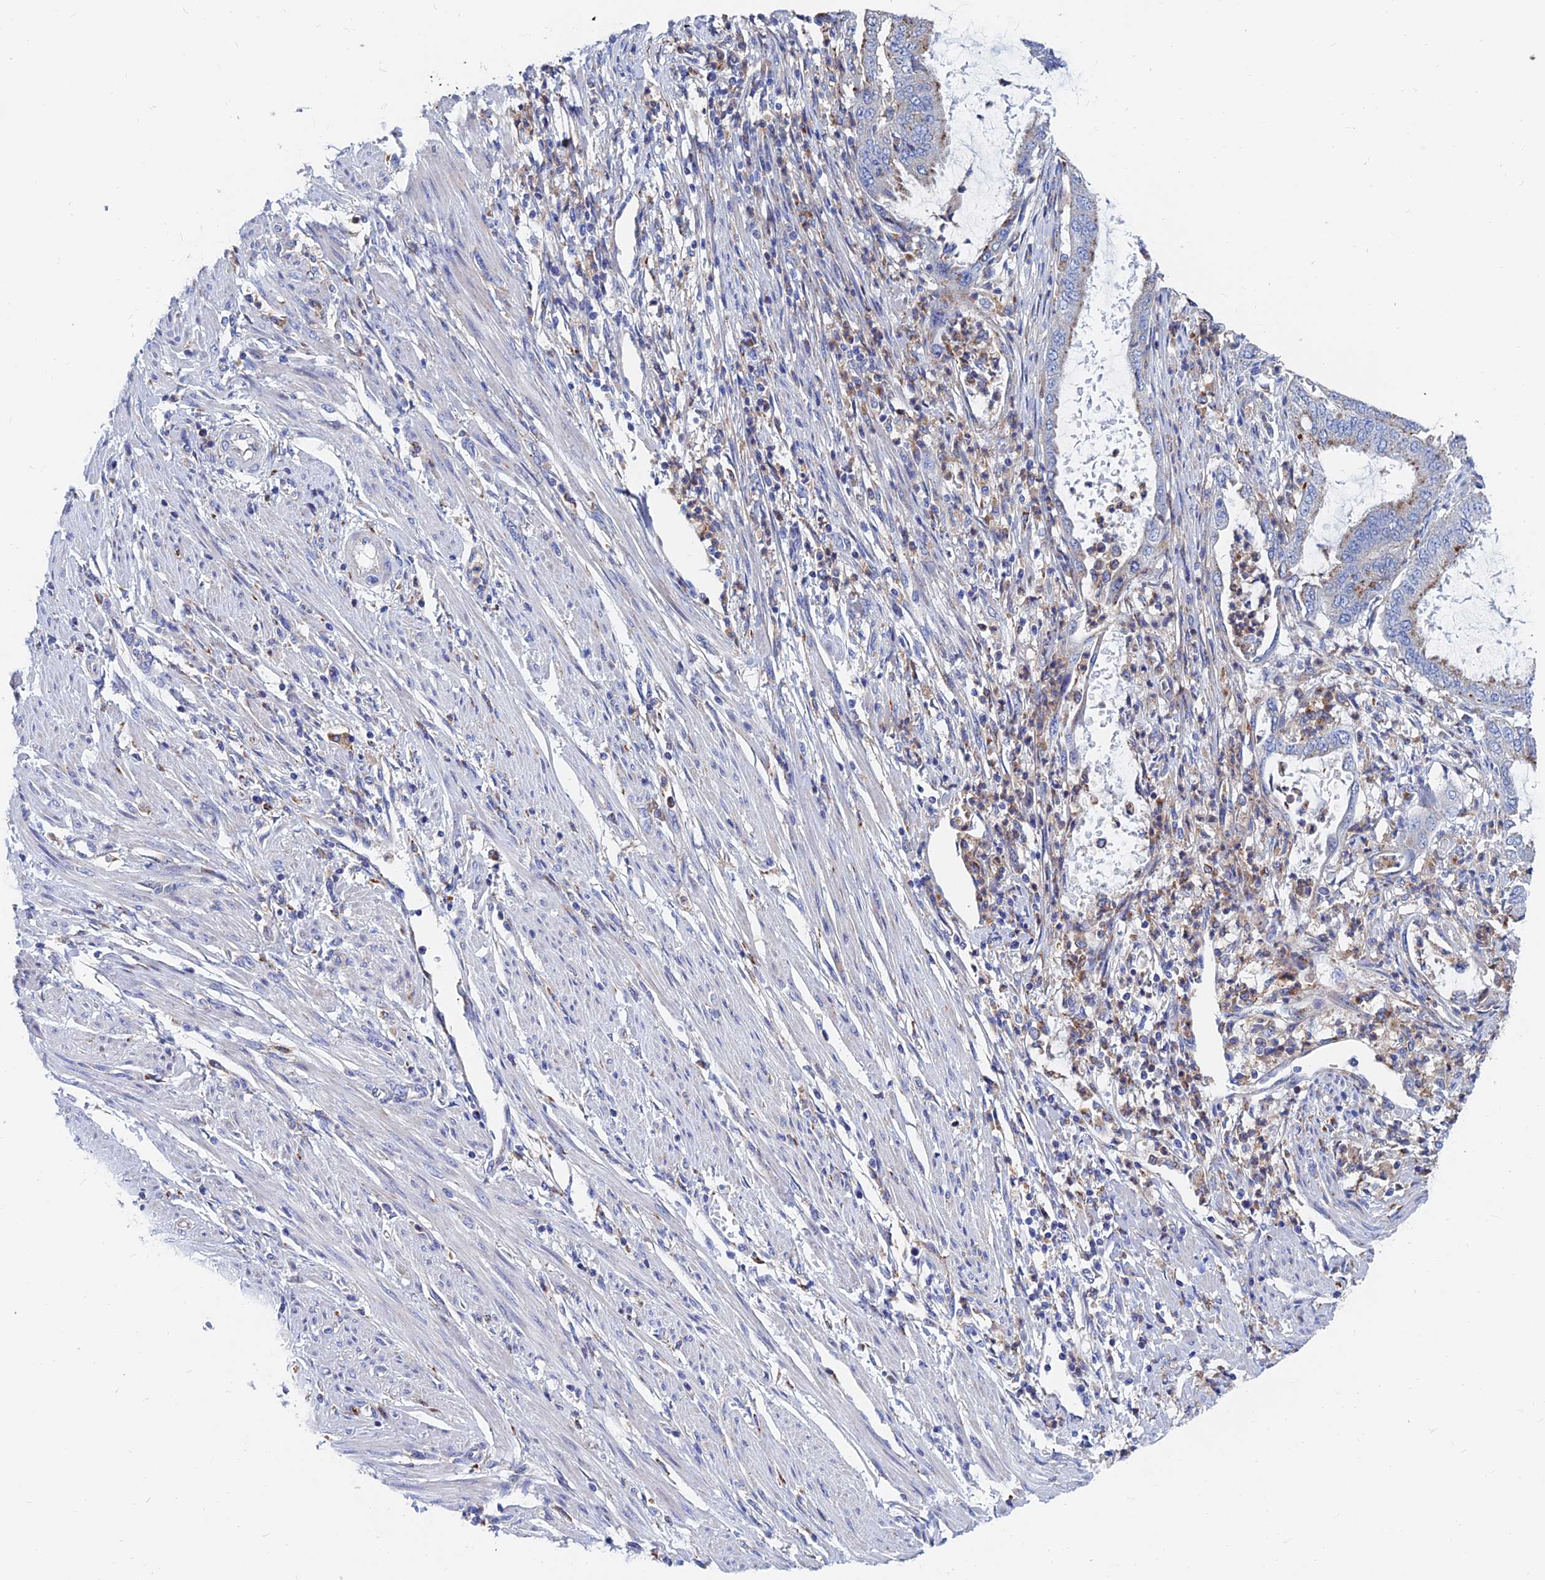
{"staining": {"intensity": "moderate", "quantity": "<25%", "location": "cytoplasmic/membranous"}, "tissue": "endometrial cancer", "cell_type": "Tumor cells", "image_type": "cancer", "snomed": [{"axis": "morphology", "description": "Adenocarcinoma, NOS"}, {"axis": "topography", "description": "Endometrium"}], "caption": "A high-resolution histopathology image shows immunohistochemistry (IHC) staining of adenocarcinoma (endometrial), which exhibits moderate cytoplasmic/membranous staining in about <25% of tumor cells.", "gene": "SPNS1", "patient": {"sex": "female", "age": 51}}